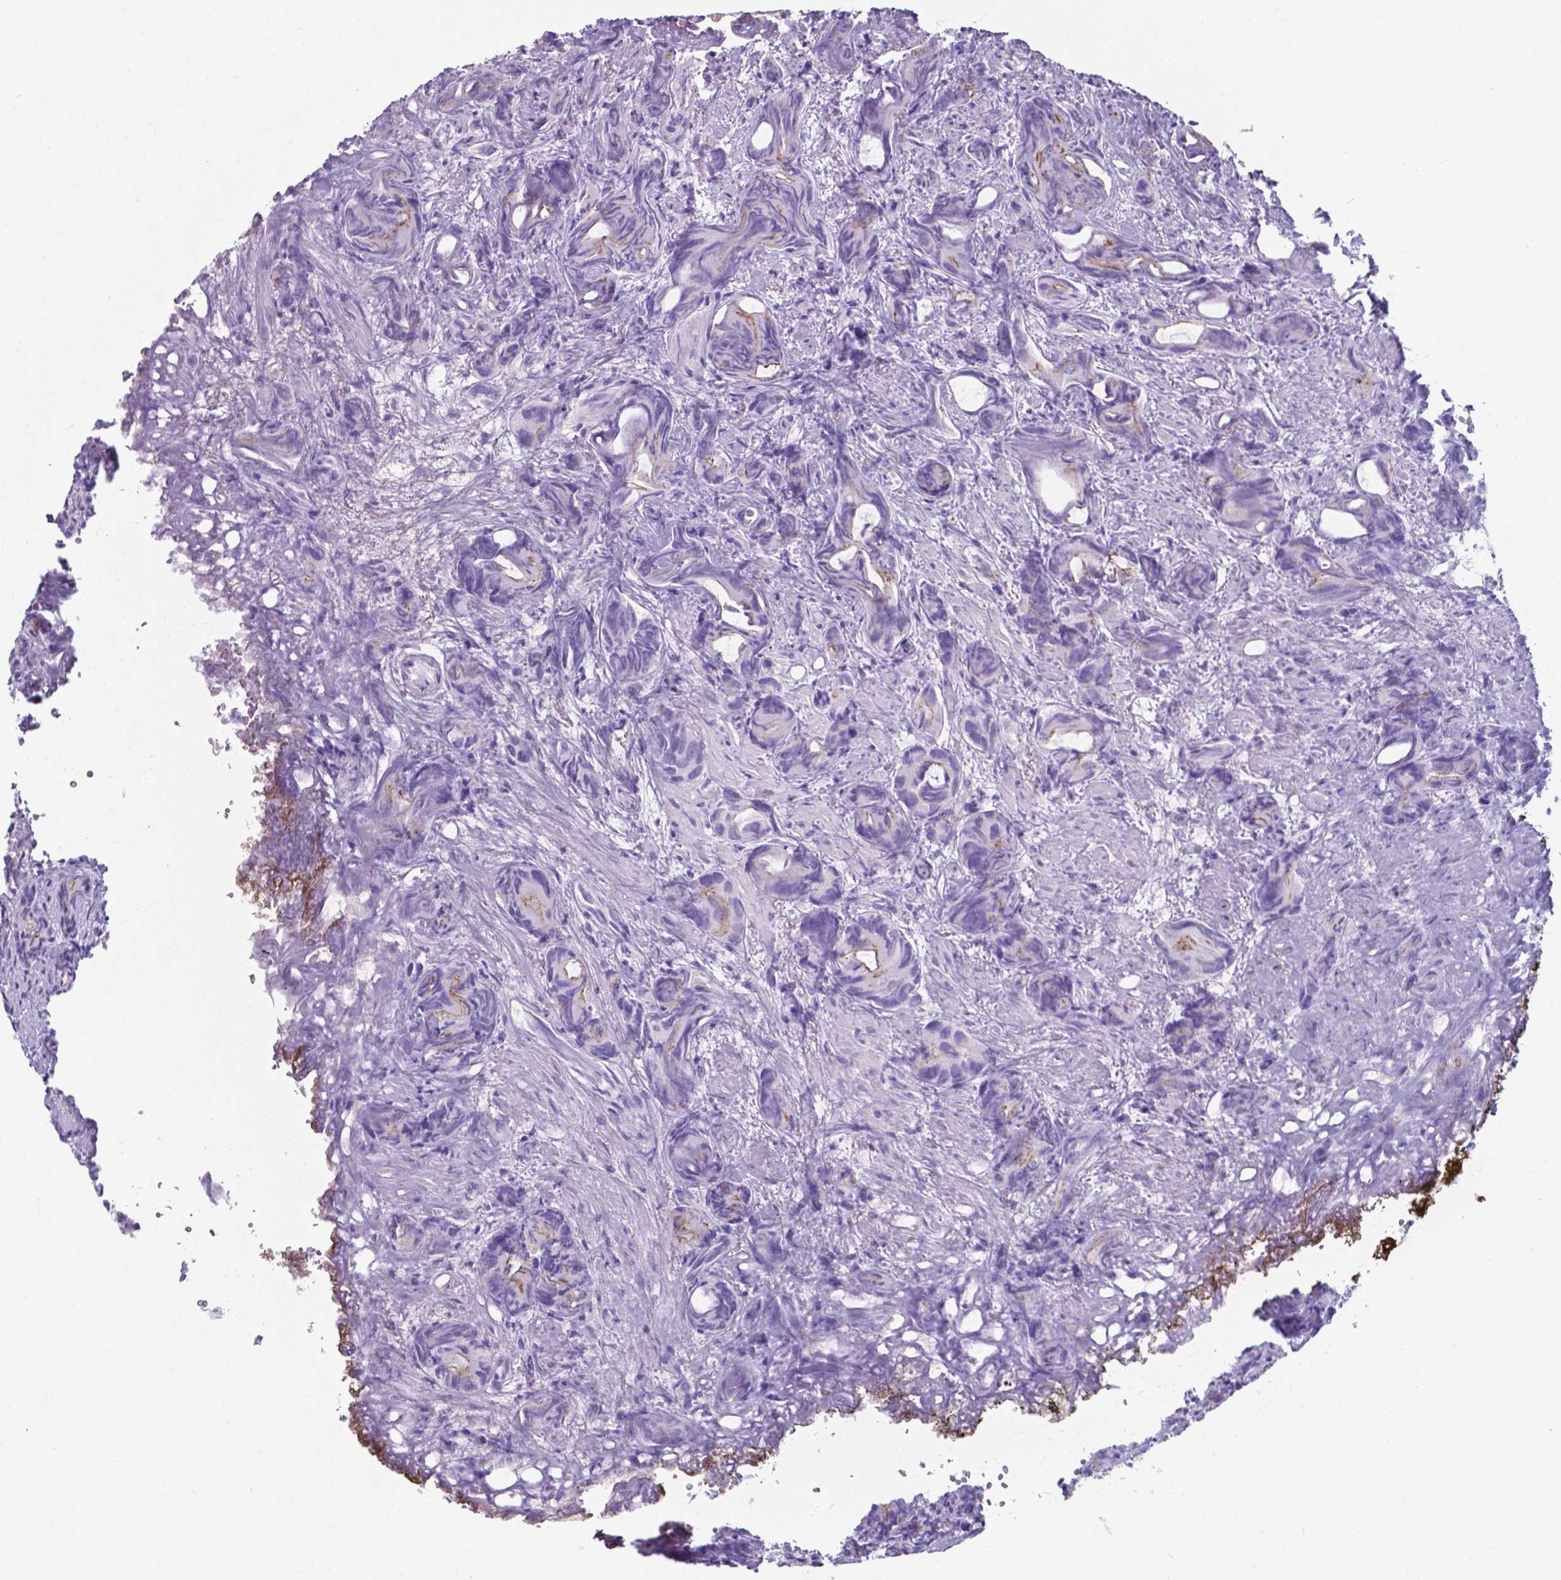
{"staining": {"intensity": "strong", "quantity": "<25%", "location": "cytoplasmic/membranous"}, "tissue": "prostate cancer", "cell_type": "Tumor cells", "image_type": "cancer", "snomed": [{"axis": "morphology", "description": "Adenocarcinoma, High grade"}, {"axis": "topography", "description": "Prostate"}], "caption": "Approximately <25% of tumor cells in prostate cancer (high-grade adenocarcinoma) demonstrate strong cytoplasmic/membranous protein expression as visualized by brown immunohistochemical staining.", "gene": "AP5B1", "patient": {"sex": "male", "age": 84}}